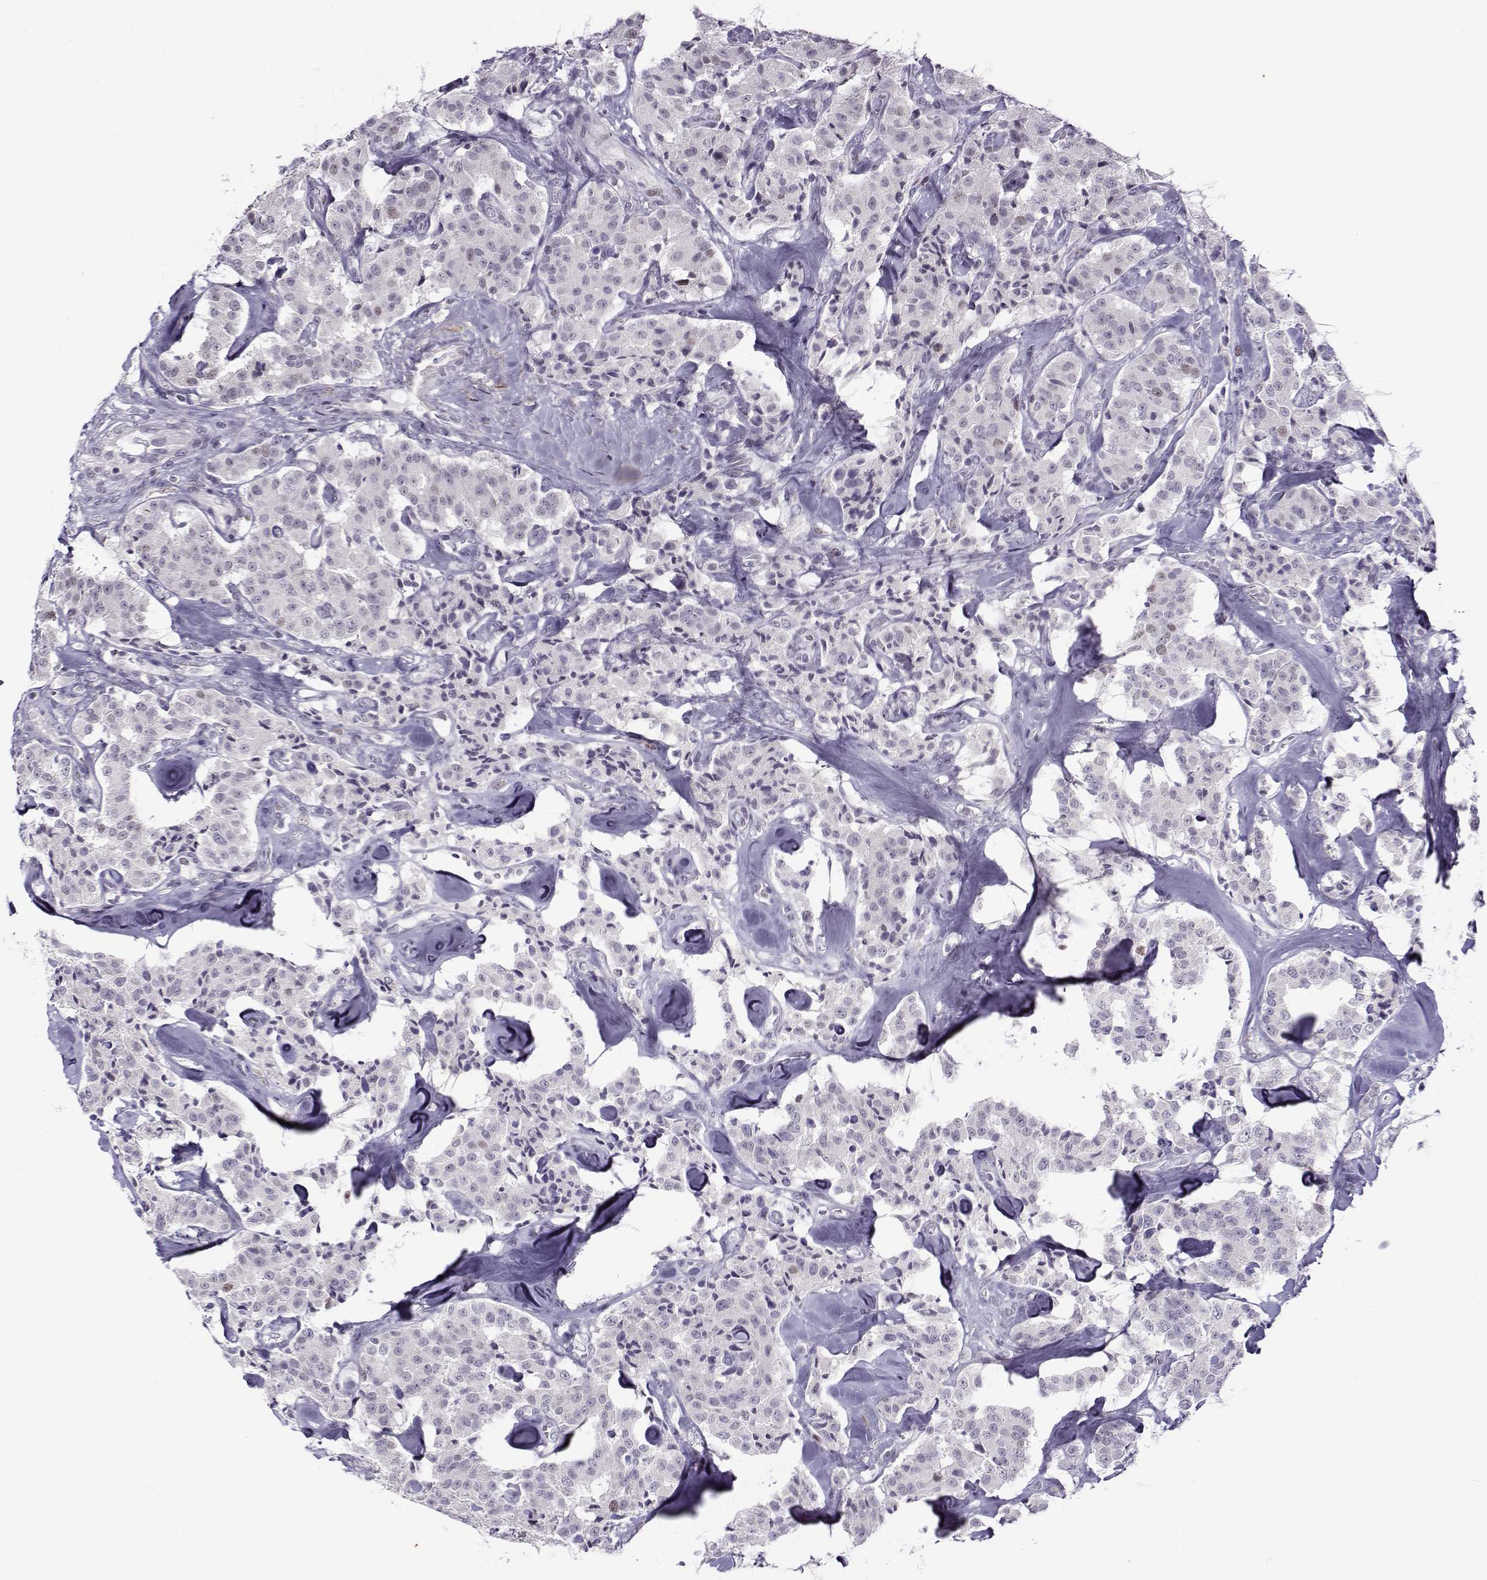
{"staining": {"intensity": "negative", "quantity": "none", "location": "none"}, "tissue": "carcinoid", "cell_type": "Tumor cells", "image_type": "cancer", "snomed": [{"axis": "morphology", "description": "Carcinoid, malignant, NOS"}, {"axis": "topography", "description": "Pancreas"}], "caption": "Carcinoid was stained to show a protein in brown. There is no significant expression in tumor cells.", "gene": "BACH1", "patient": {"sex": "male", "age": 41}}